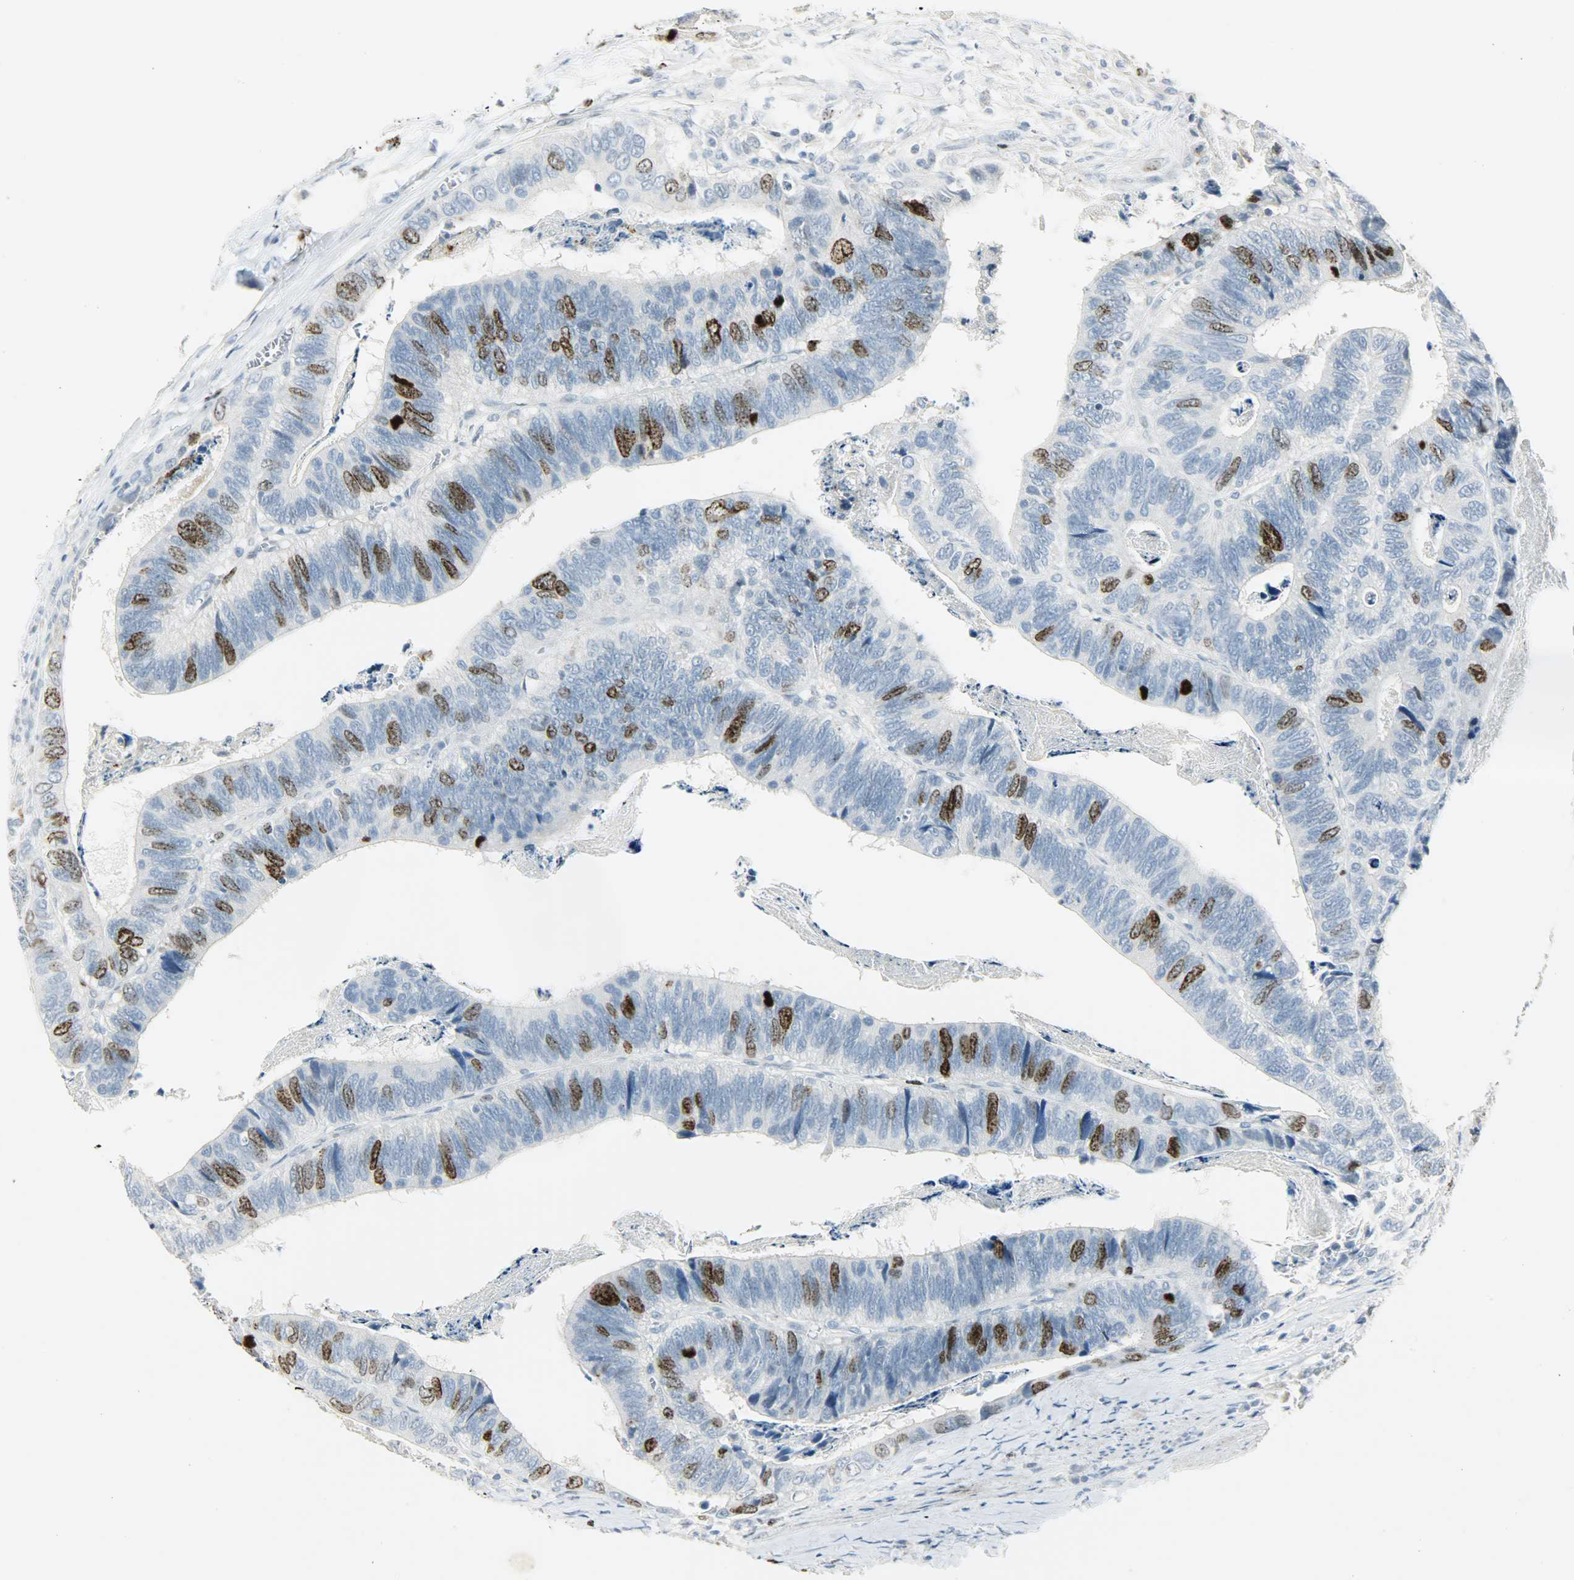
{"staining": {"intensity": "strong", "quantity": "25%-75%", "location": "nuclear"}, "tissue": "colorectal cancer", "cell_type": "Tumor cells", "image_type": "cancer", "snomed": [{"axis": "morphology", "description": "Adenocarcinoma, NOS"}, {"axis": "topography", "description": "Colon"}], "caption": "Colorectal cancer stained with a brown dye shows strong nuclear positive staining in about 25%-75% of tumor cells.", "gene": "AURKB", "patient": {"sex": "male", "age": 72}}